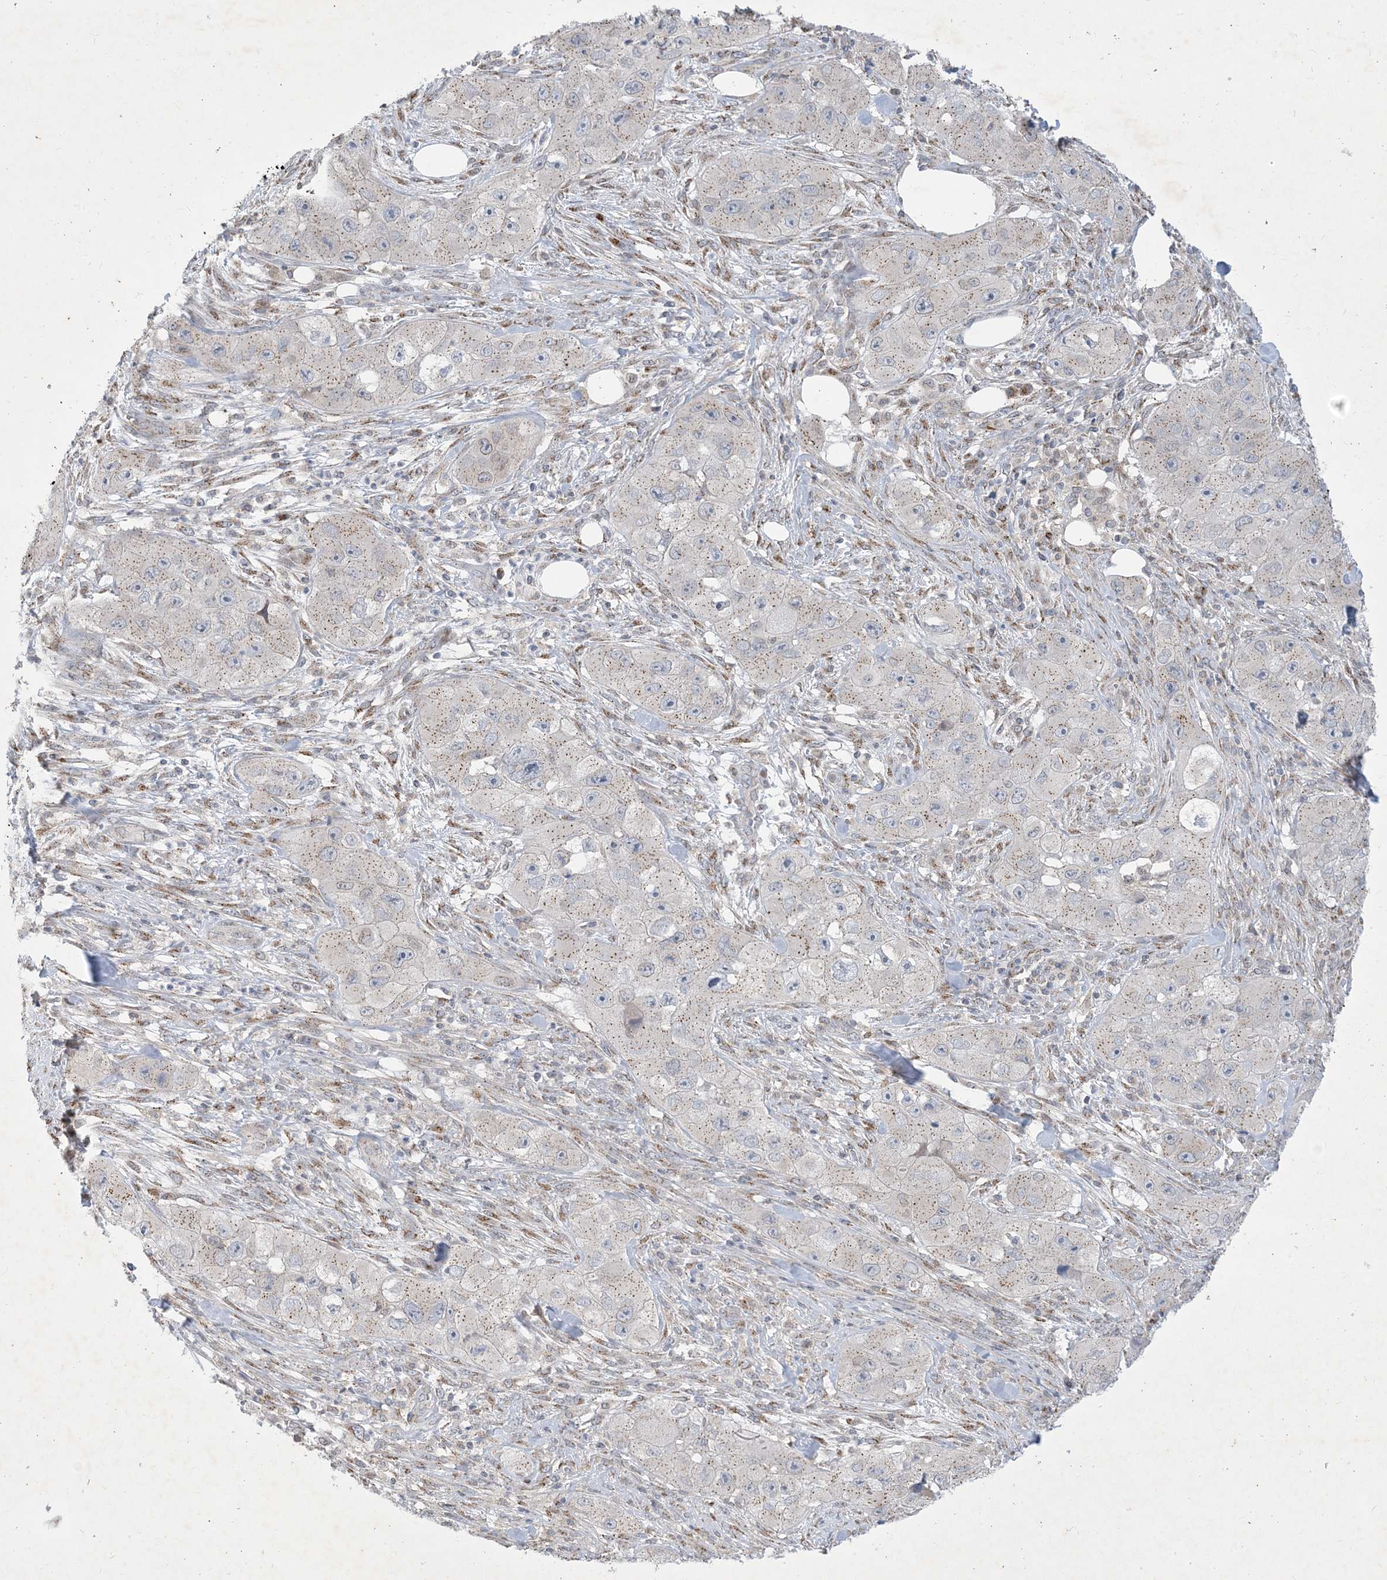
{"staining": {"intensity": "weak", "quantity": "25%-75%", "location": "cytoplasmic/membranous"}, "tissue": "skin cancer", "cell_type": "Tumor cells", "image_type": "cancer", "snomed": [{"axis": "morphology", "description": "Squamous cell carcinoma, NOS"}, {"axis": "topography", "description": "Skin"}, {"axis": "topography", "description": "Subcutis"}], "caption": "Tumor cells demonstrate low levels of weak cytoplasmic/membranous staining in about 25%-75% of cells in skin cancer. The protein of interest is stained brown, and the nuclei are stained in blue (DAB IHC with brightfield microscopy, high magnification).", "gene": "CCDC14", "patient": {"sex": "male", "age": 73}}